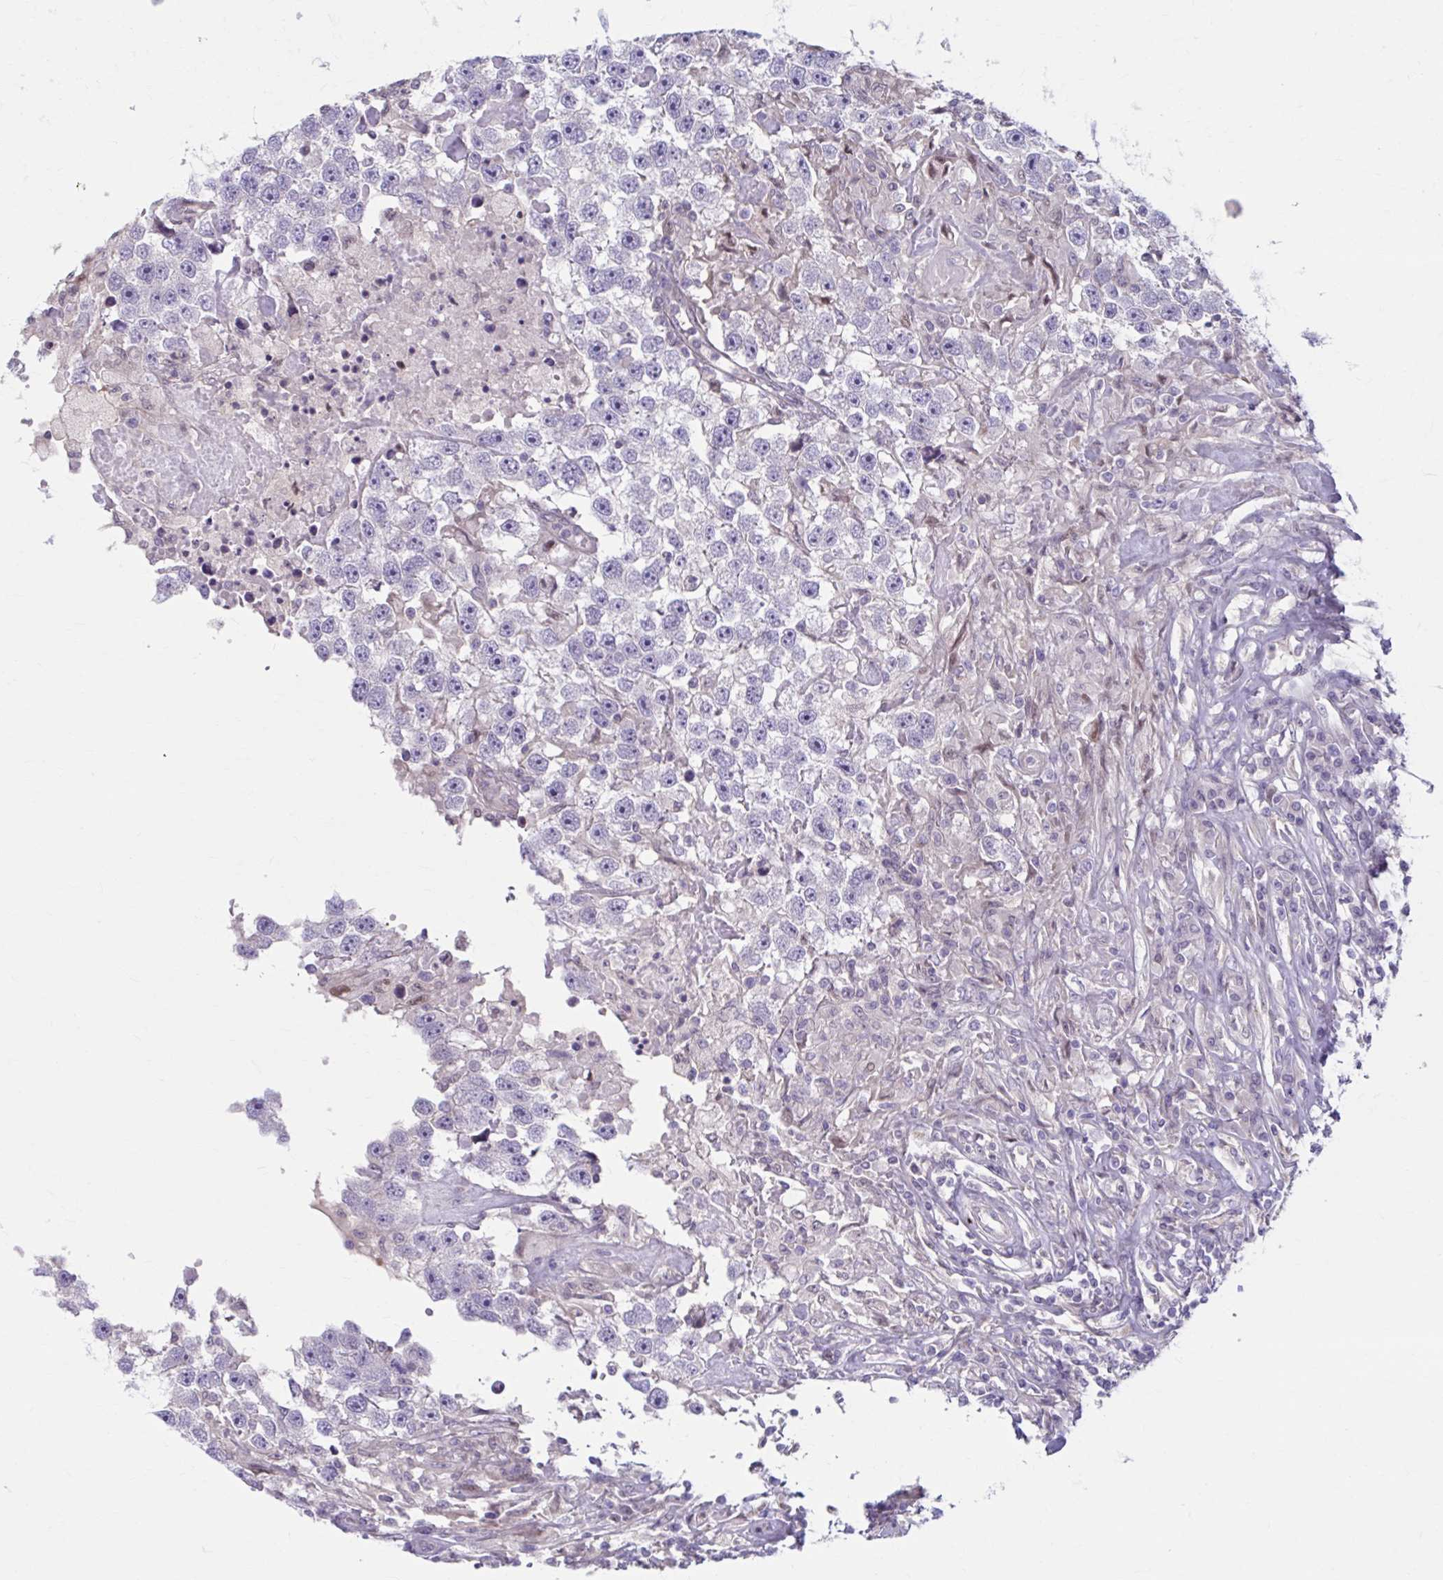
{"staining": {"intensity": "negative", "quantity": "none", "location": "none"}, "tissue": "testis cancer", "cell_type": "Tumor cells", "image_type": "cancer", "snomed": [{"axis": "morphology", "description": "Carcinoma, Embryonal, NOS"}, {"axis": "topography", "description": "Testis"}], "caption": "A micrograph of testis cancer stained for a protein reveals no brown staining in tumor cells.", "gene": "CHST3", "patient": {"sex": "male", "age": 83}}